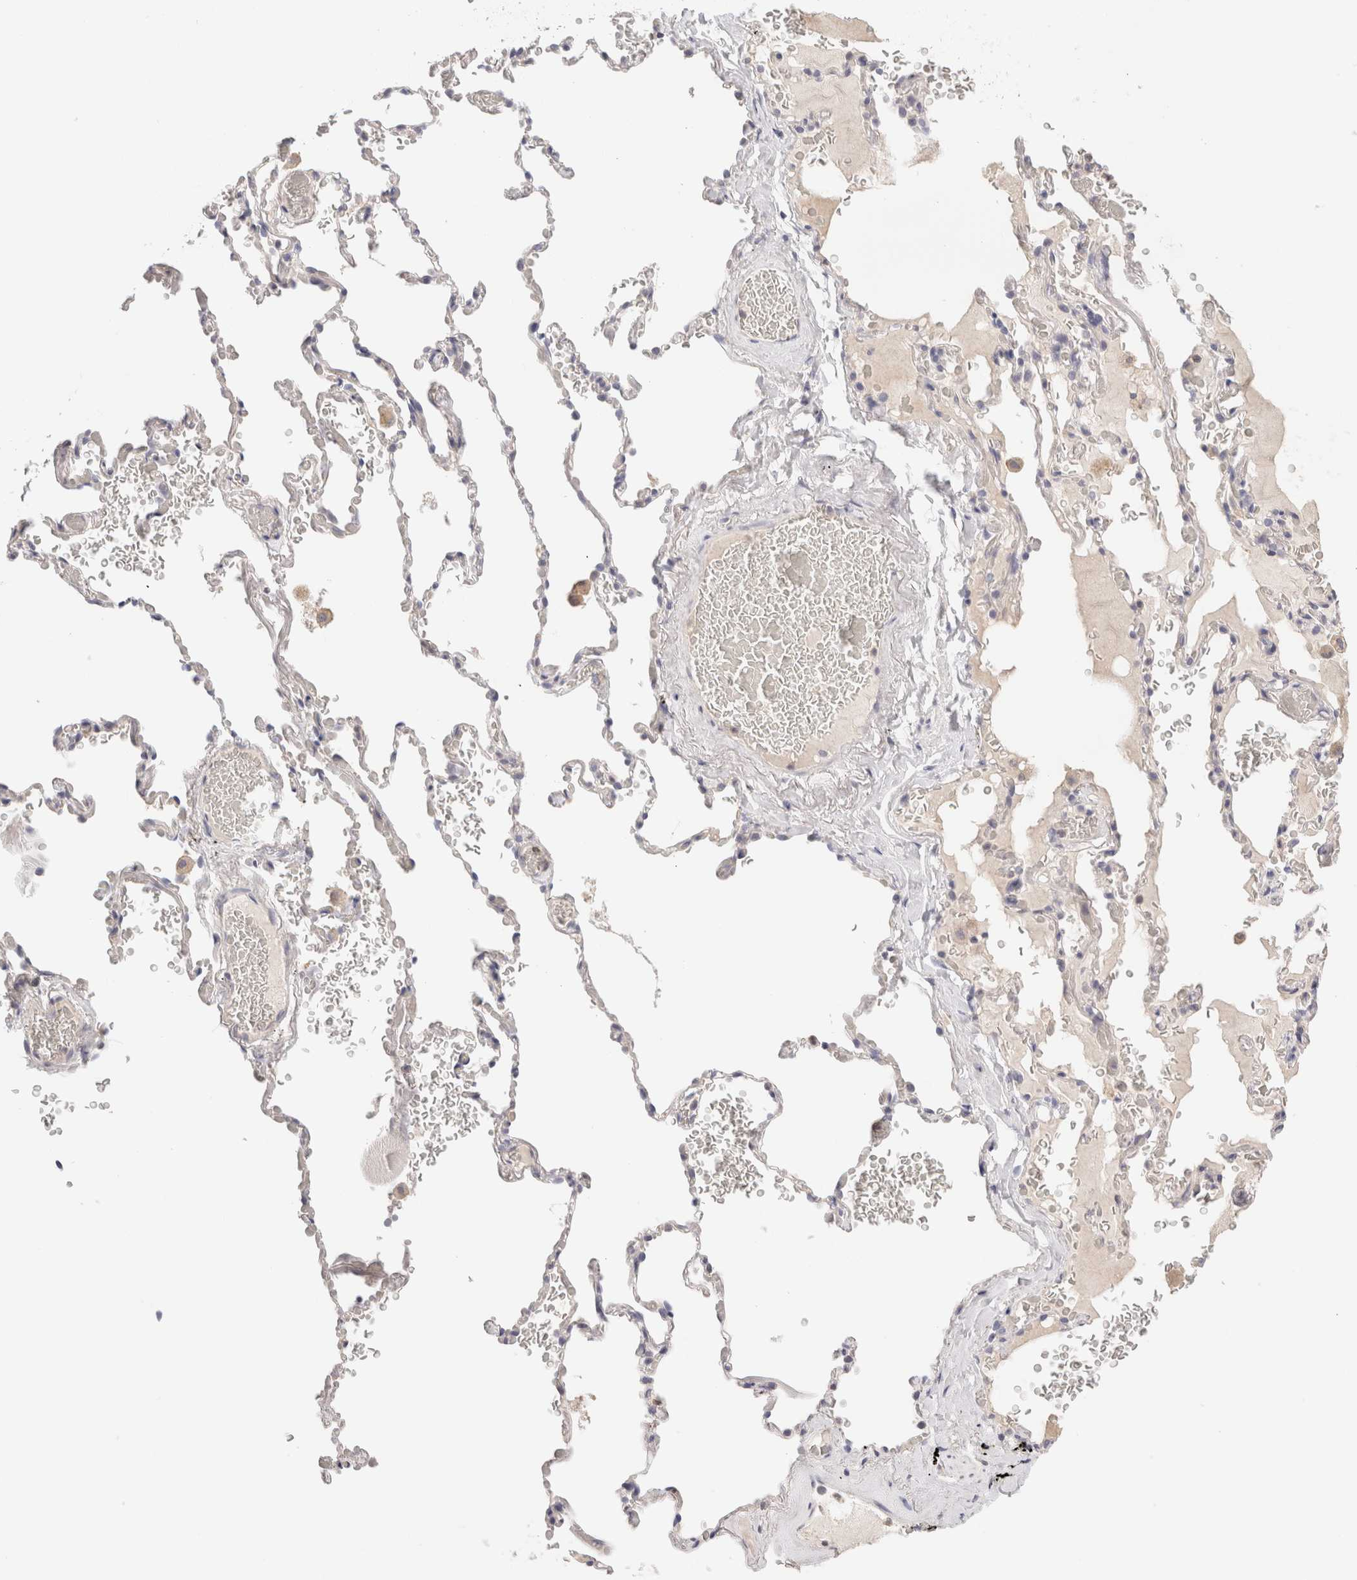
{"staining": {"intensity": "negative", "quantity": "none", "location": "none"}, "tissue": "adipose tissue", "cell_type": "Adipocytes", "image_type": "normal", "snomed": [{"axis": "morphology", "description": "Normal tissue, NOS"}, {"axis": "topography", "description": "Cartilage tissue"}, {"axis": "topography", "description": "Lung"}], "caption": "Human adipose tissue stained for a protein using IHC shows no expression in adipocytes.", "gene": "SCGB2A2", "patient": {"sex": "female", "age": 77}}